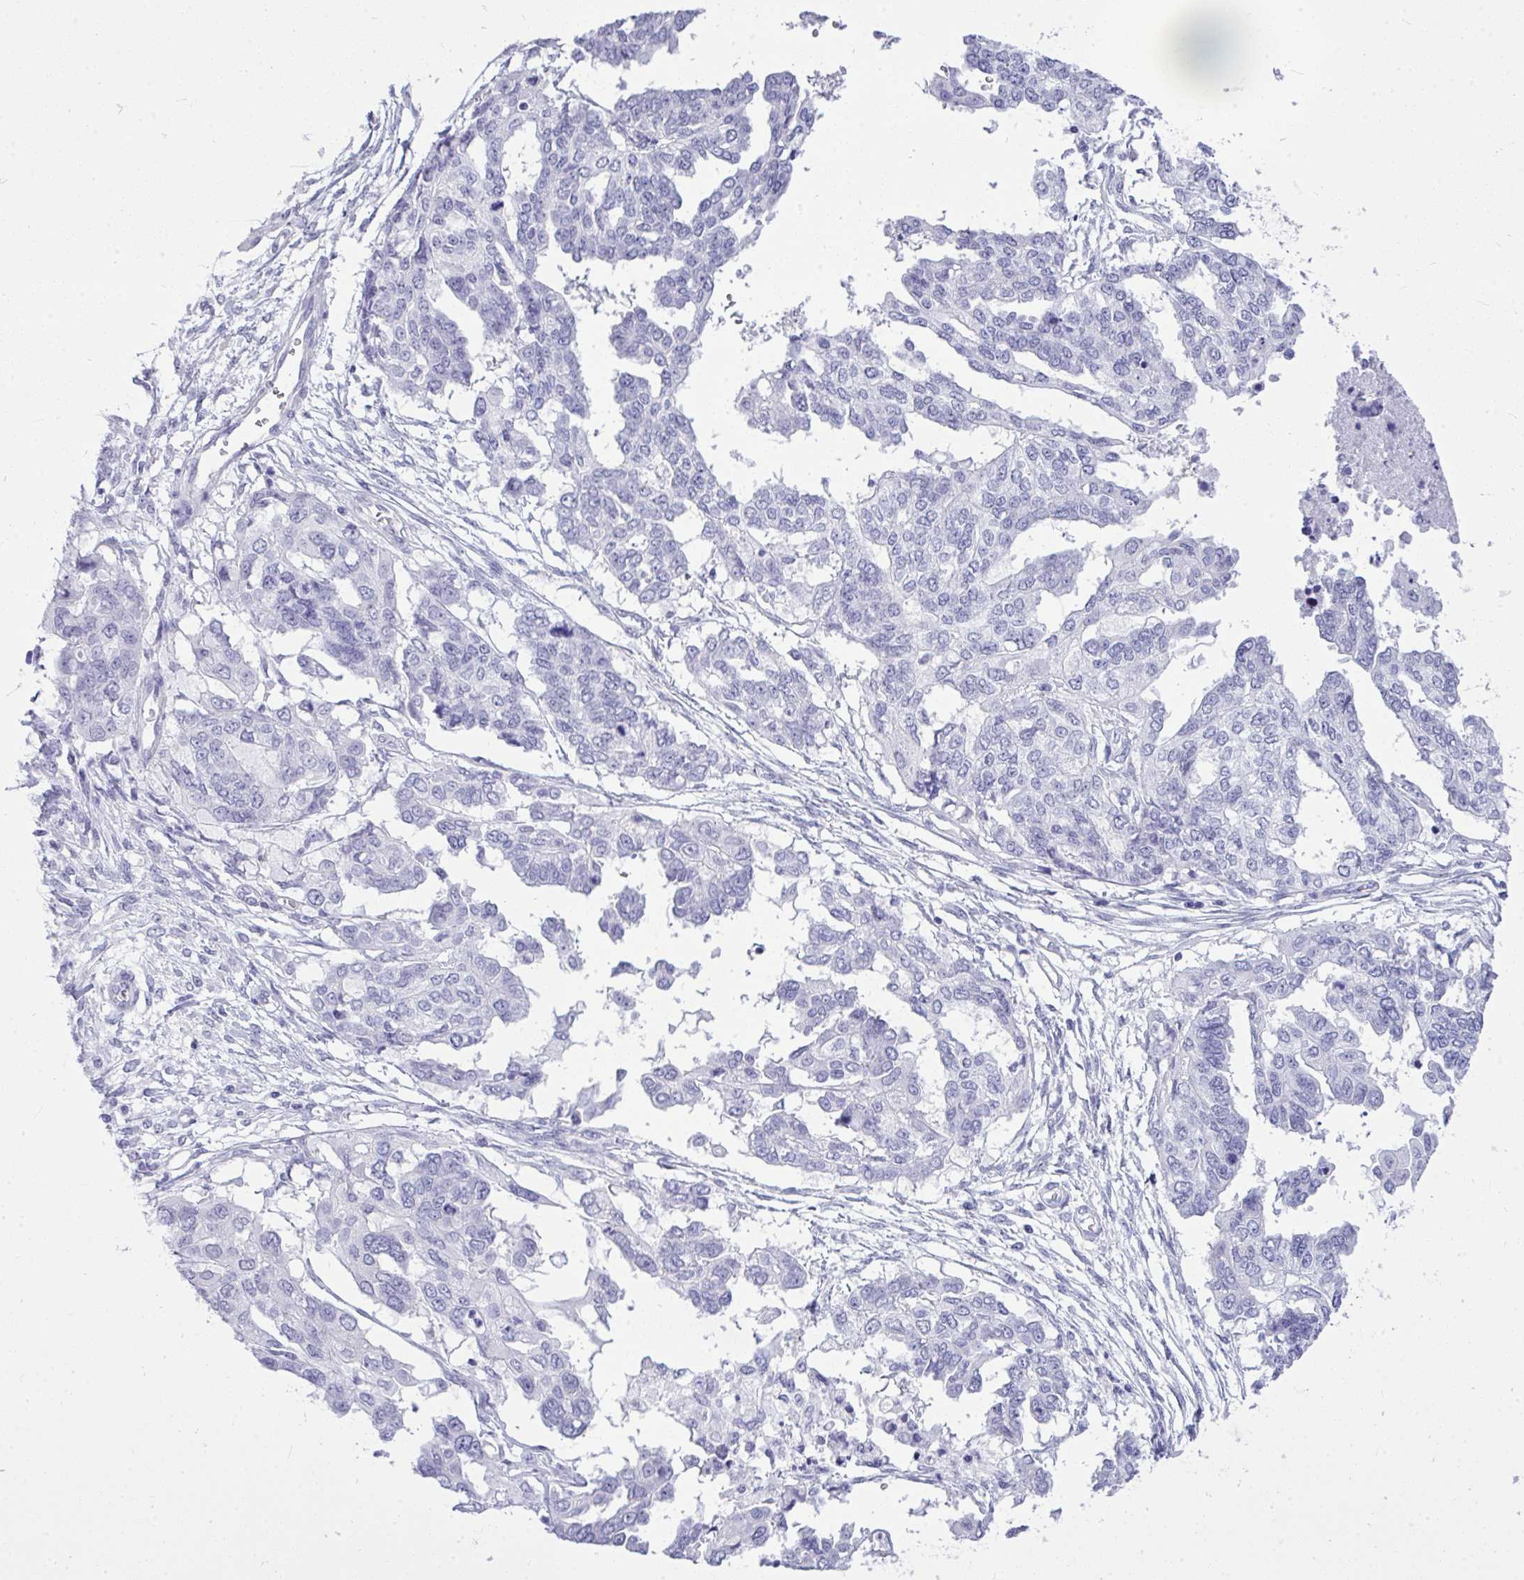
{"staining": {"intensity": "negative", "quantity": "none", "location": "none"}, "tissue": "ovarian cancer", "cell_type": "Tumor cells", "image_type": "cancer", "snomed": [{"axis": "morphology", "description": "Cystadenocarcinoma, serous, NOS"}, {"axis": "topography", "description": "Ovary"}], "caption": "This is an immunohistochemistry (IHC) histopathology image of human ovarian cancer (serous cystadenocarcinoma). There is no positivity in tumor cells.", "gene": "PRM2", "patient": {"sex": "female", "age": 53}}